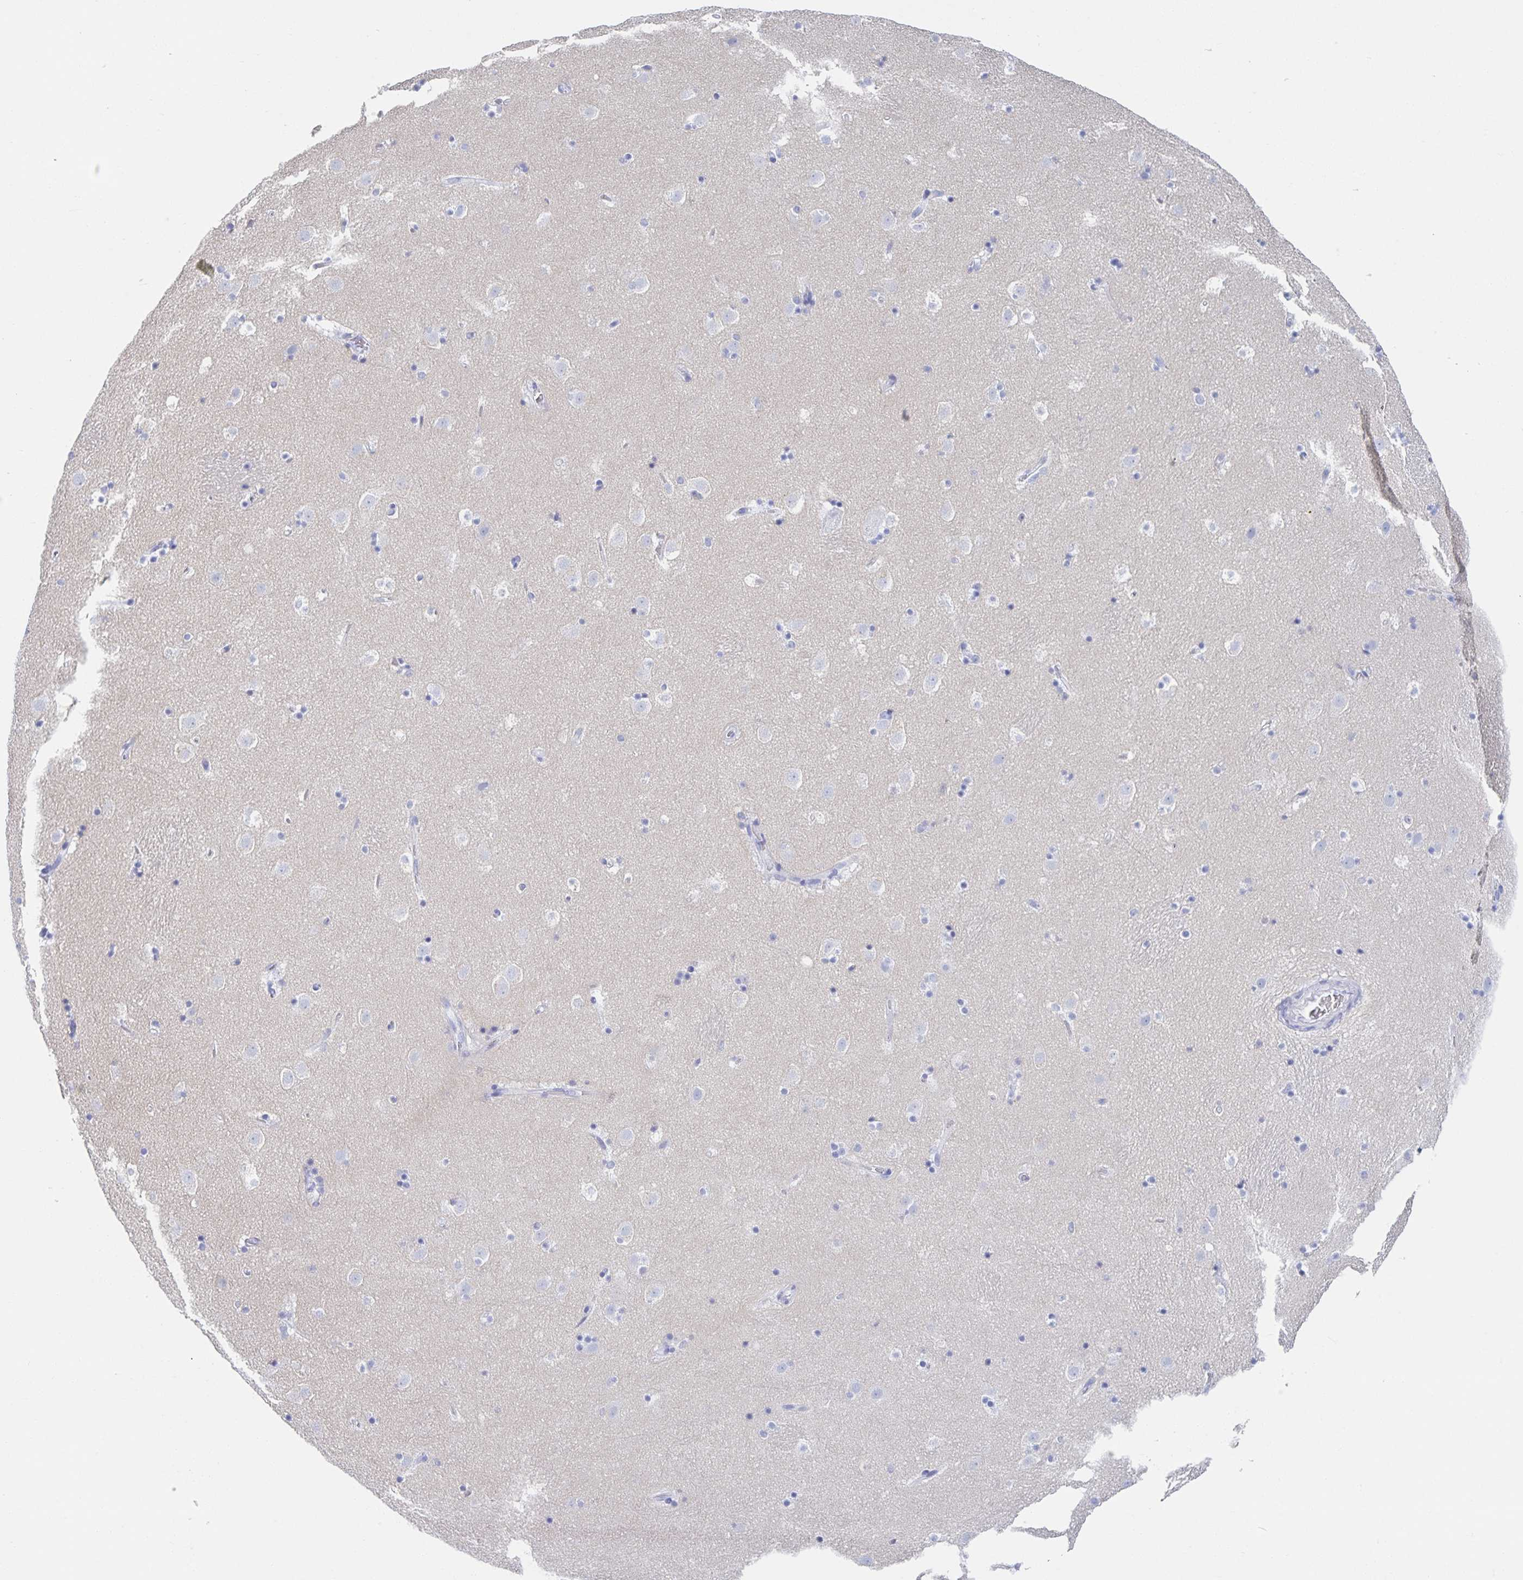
{"staining": {"intensity": "negative", "quantity": "none", "location": "none"}, "tissue": "caudate", "cell_type": "Glial cells", "image_type": "normal", "snomed": [{"axis": "morphology", "description": "Normal tissue, NOS"}, {"axis": "topography", "description": "Lateral ventricle wall"}], "caption": "Micrograph shows no protein positivity in glial cells of normal caudate.", "gene": "DMBT1", "patient": {"sex": "male", "age": 37}}